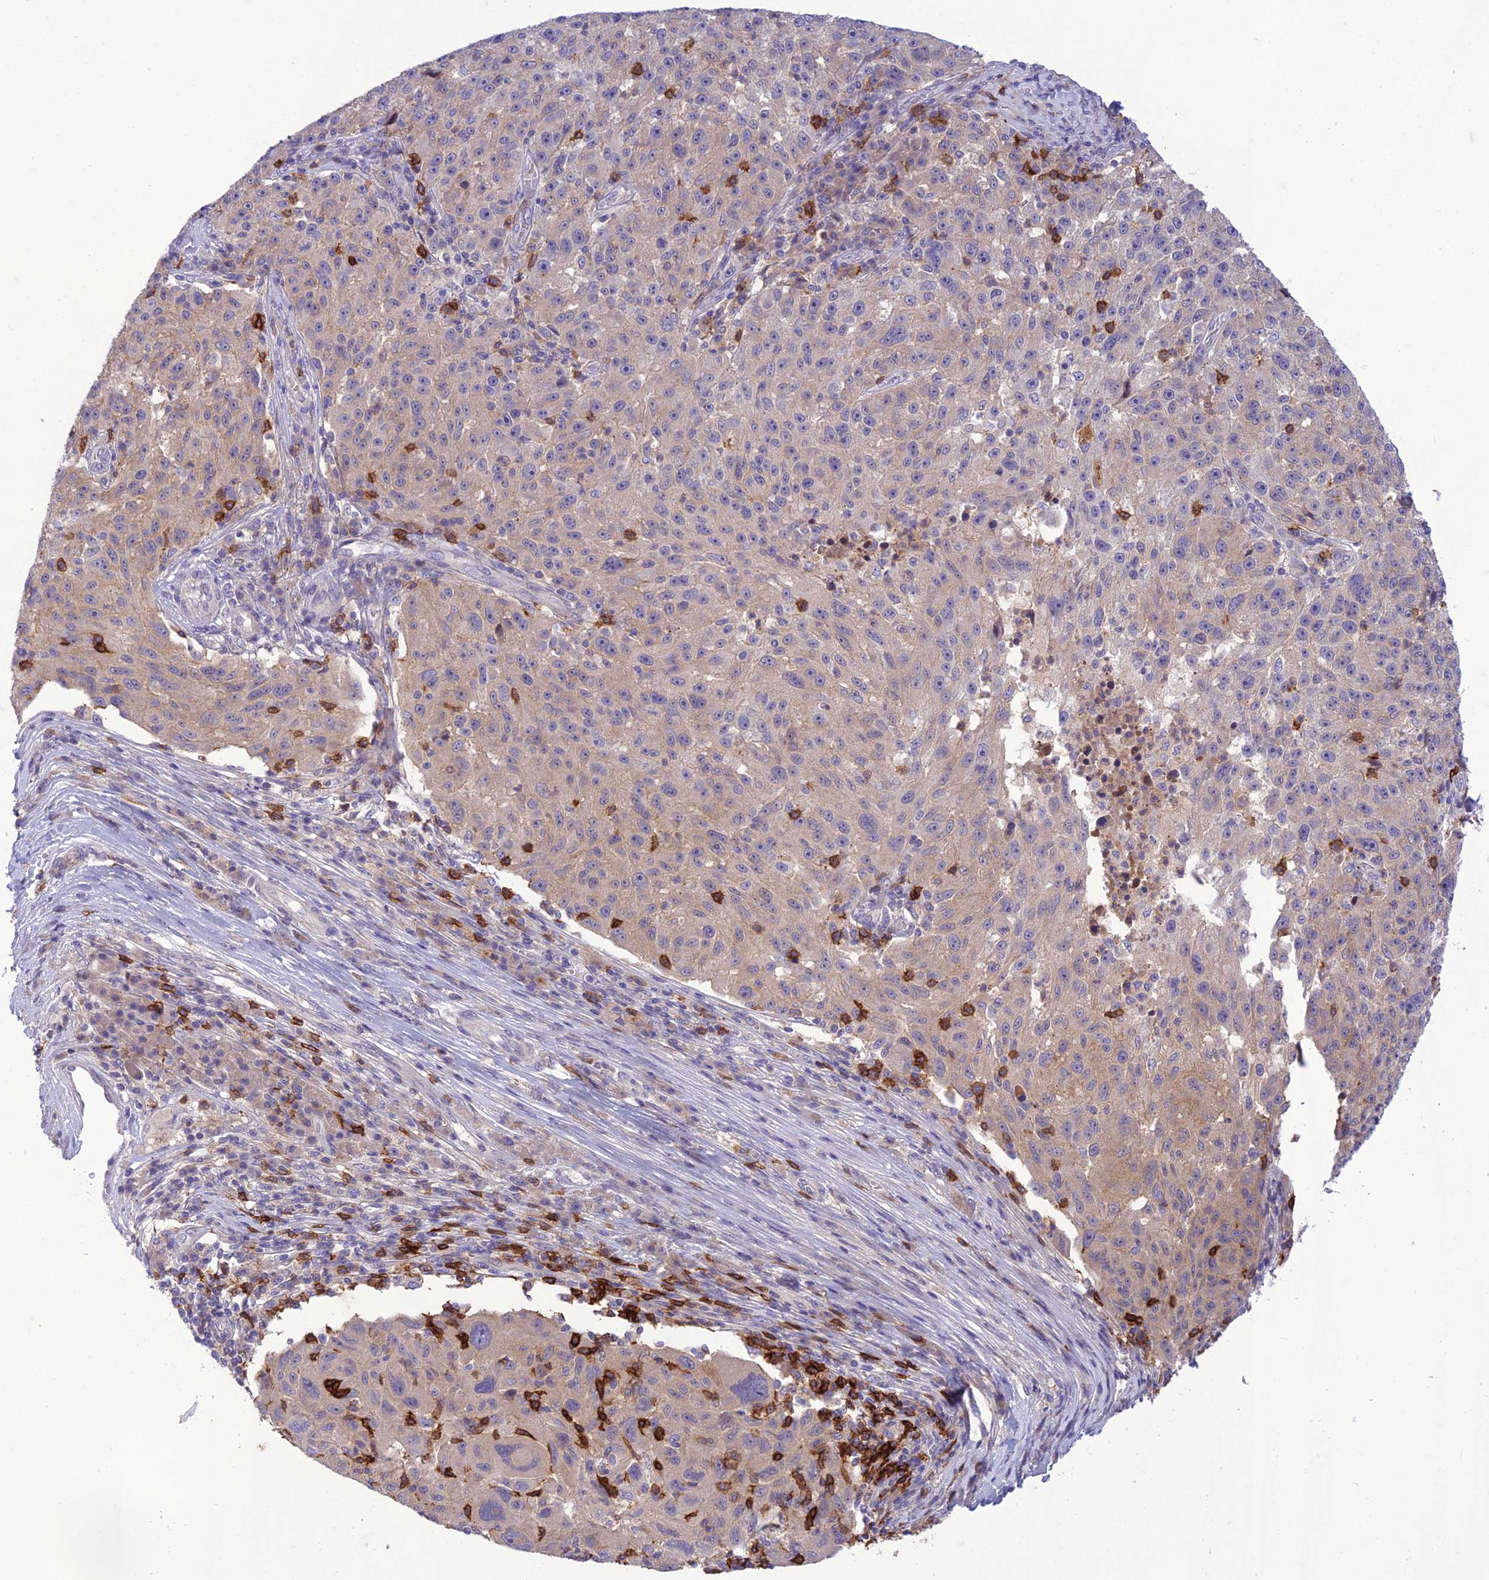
{"staining": {"intensity": "negative", "quantity": "none", "location": "none"}, "tissue": "melanoma", "cell_type": "Tumor cells", "image_type": "cancer", "snomed": [{"axis": "morphology", "description": "Malignant melanoma, NOS"}, {"axis": "topography", "description": "Skin"}], "caption": "Tumor cells show no significant protein expression in melanoma.", "gene": "ITGAE", "patient": {"sex": "male", "age": 53}}